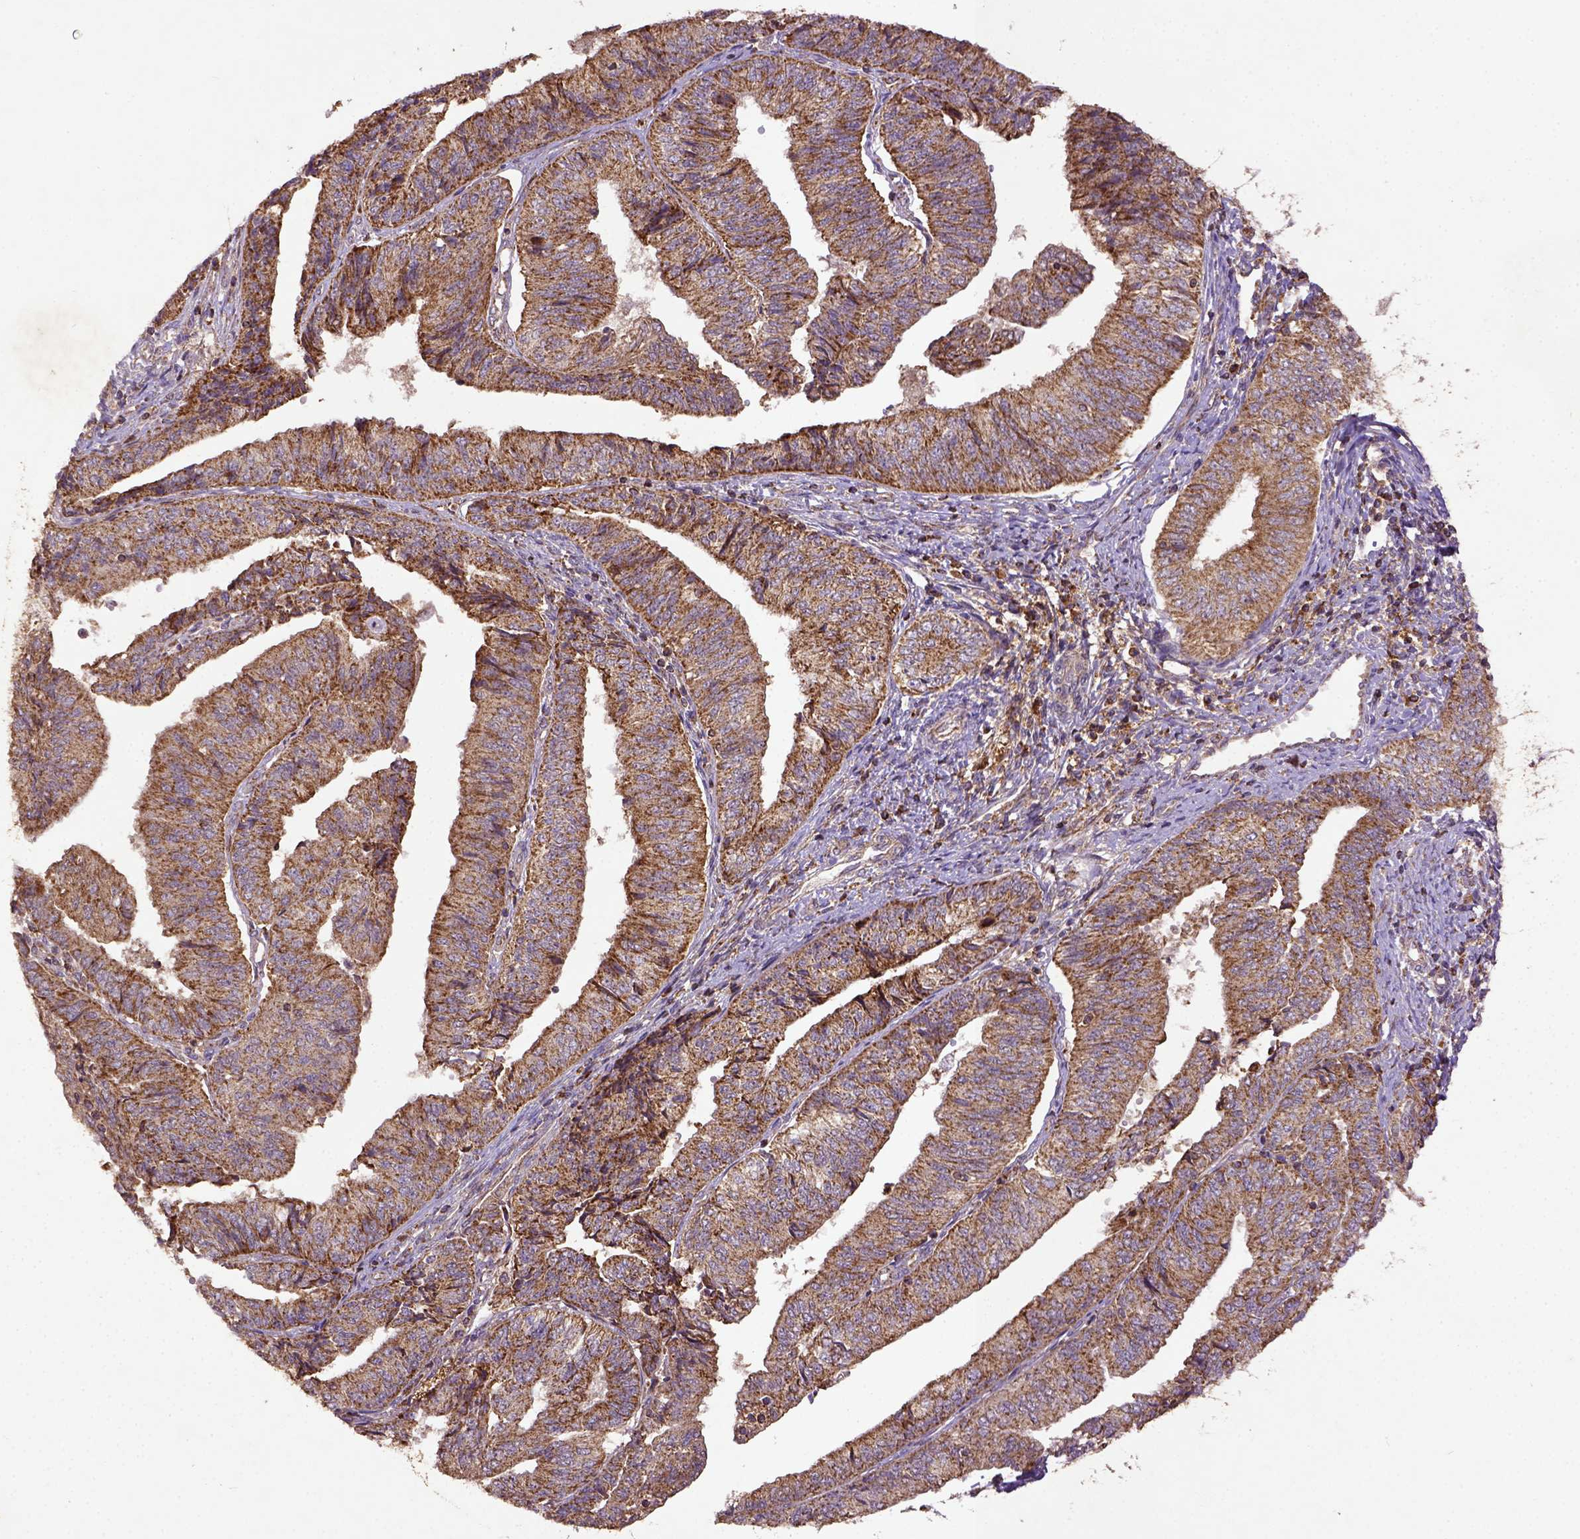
{"staining": {"intensity": "strong", "quantity": ">75%", "location": "cytoplasmic/membranous"}, "tissue": "endometrial cancer", "cell_type": "Tumor cells", "image_type": "cancer", "snomed": [{"axis": "morphology", "description": "Adenocarcinoma, NOS"}, {"axis": "topography", "description": "Endometrium"}], "caption": "Protein analysis of endometrial cancer (adenocarcinoma) tissue reveals strong cytoplasmic/membranous staining in about >75% of tumor cells. (IHC, brightfield microscopy, high magnification).", "gene": "MT-CO1", "patient": {"sex": "female", "age": 58}}